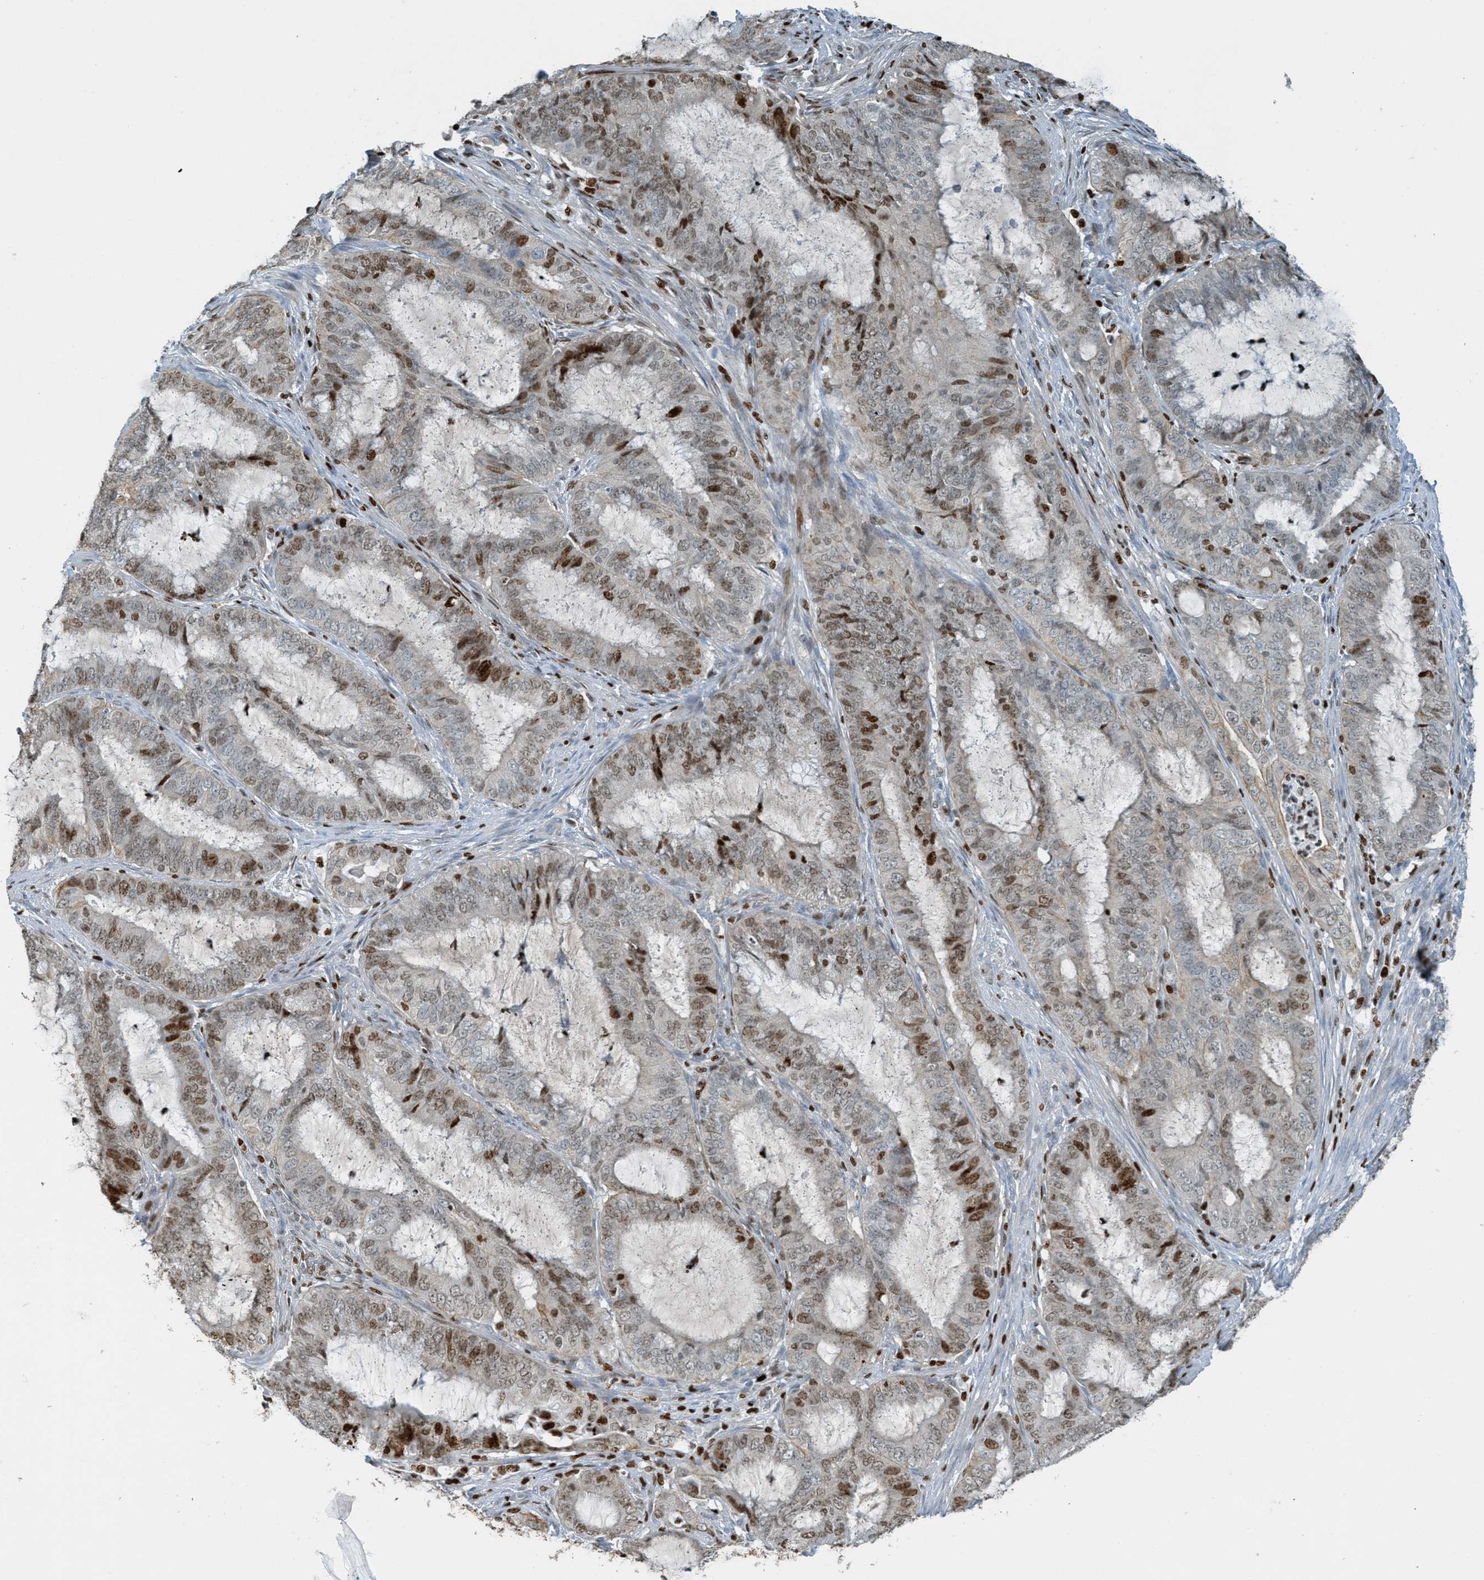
{"staining": {"intensity": "moderate", "quantity": "<25%", "location": "nuclear"}, "tissue": "endometrial cancer", "cell_type": "Tumor cells", "image_type": "cancer", "snomed": [{"axis": "morphology", "description": "Adenocarcinoma, NOS"}, {"axis": "topography", "description": "Endometrium"}], "caption": "Moderate nuclear staining for a protein is seen in approximately <25% of tumor cells of endometrial cancer (adenocarcinoma) using immunohistochemistry (IHC).", "gene": "SH3D19", "patient": {"sex": "female", "age": 70}}